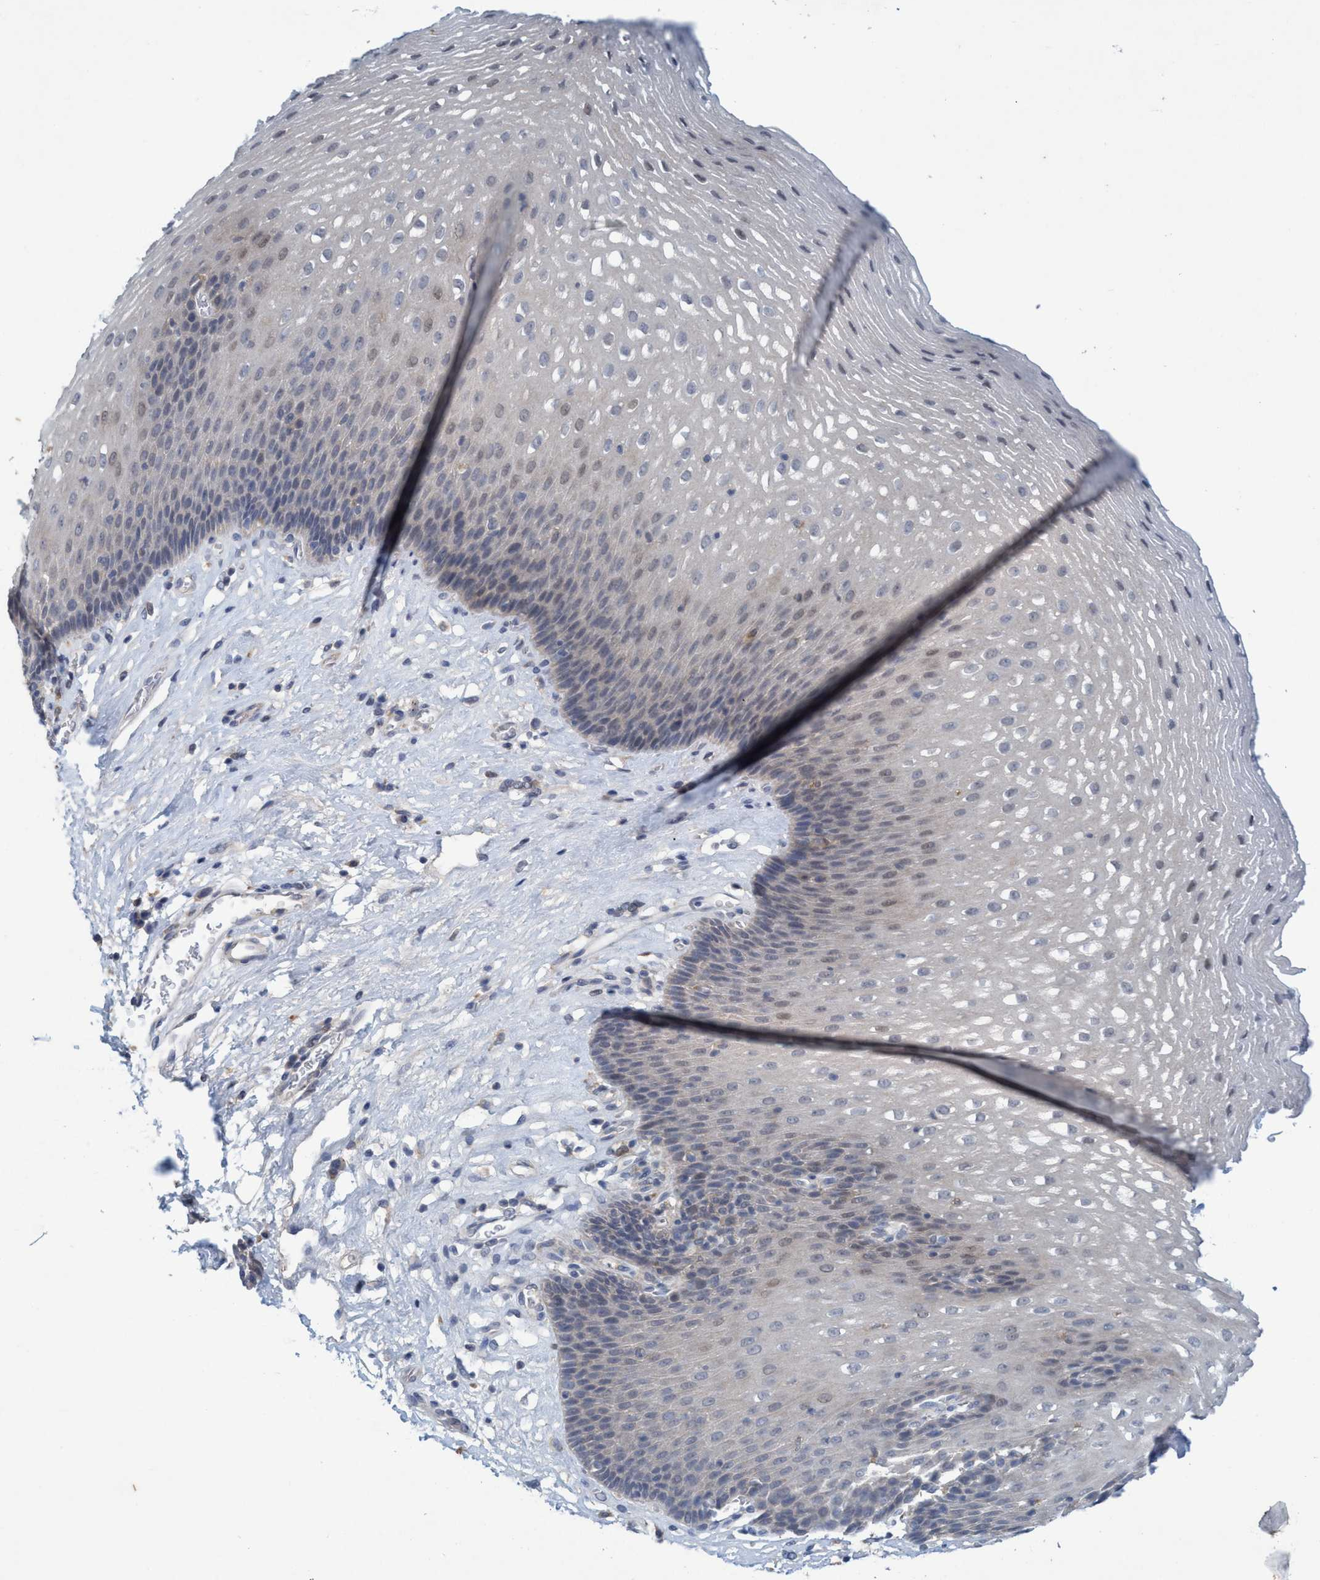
{"staining": {"intensity": "negative", "quantity": "none", "location": "none"}, "tissue": "esophagus", "cell_type": "Squamous epithelial cells", "image_type": "normal", "snomed": [{"axis": "morphology", "description": "Normal tissue, NOS"}, {"axis": "topography", "description": "Esophagus"}], "caption": "Immunohistochemistry (IHC) micrograph of benign esophagus stained for a protein (brown), which displays no staining in squamous epithelial cells. (DAB immunohistochemistry, high magnification).", "gene": "RNF208", "patient": {"sex": "male", "age": 48}}